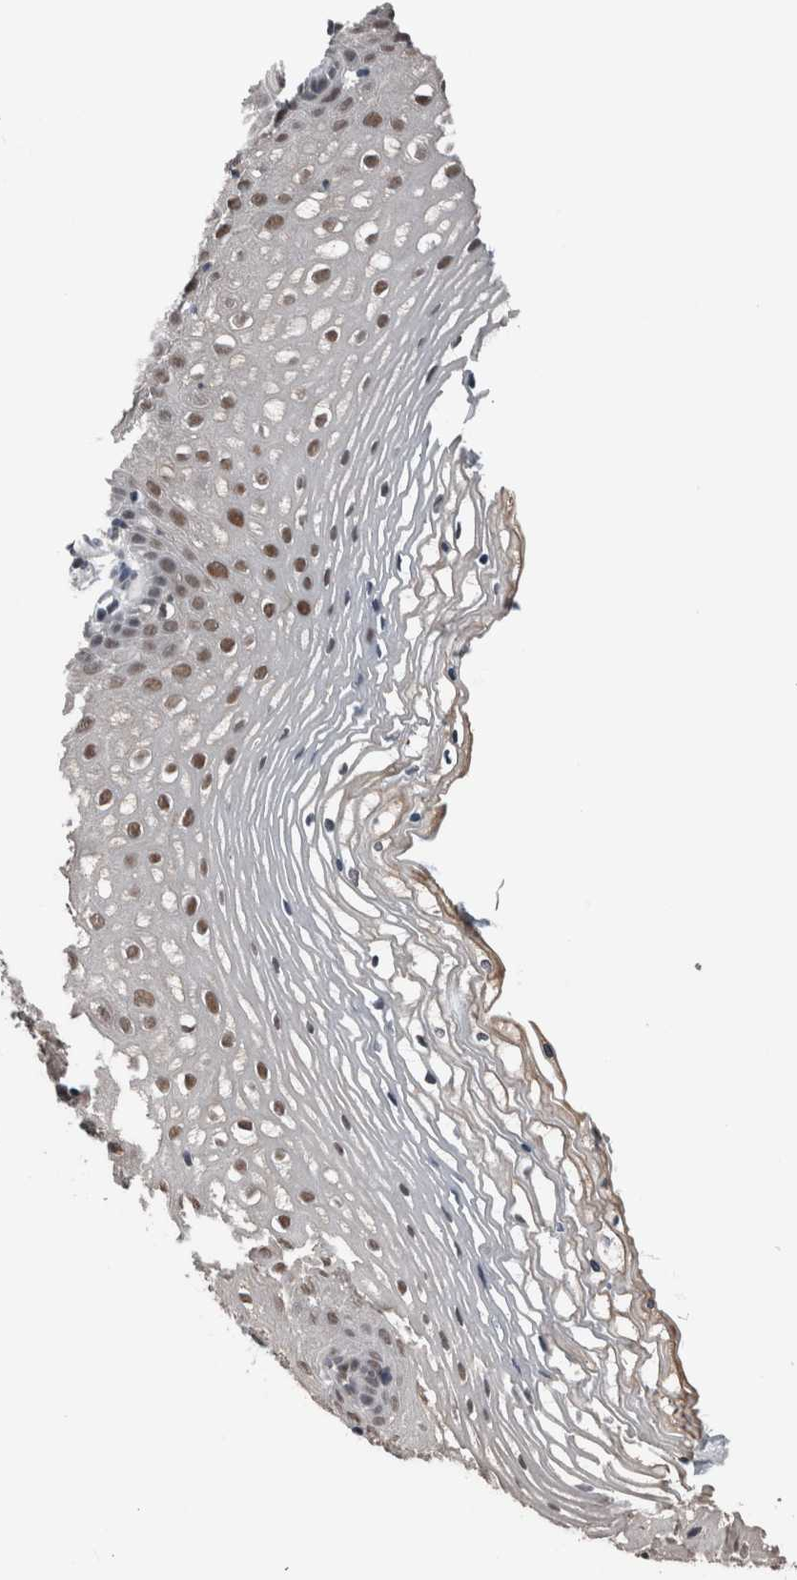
{"staining": {"intensity": "moderate", "quantity": "25%-75%", "location": "nuclear"}, "tissue": "vagina", "cell_type": "Squamous epithelial cells", "image_type": "normal", "snomed": [{"axis": "morphology", "description": "Normal tissue, NOS"}, {"axis": "topography", "description": "Vagina"}], "caption": "This histopathology image shows immunohistochemistry staining of normal vagina, with medium moderate nuclear expression in about 25%-75% of squamous epithelial cells.", "gene": "ZBTB21", "patient": {"sex": "female", "age": 32}}